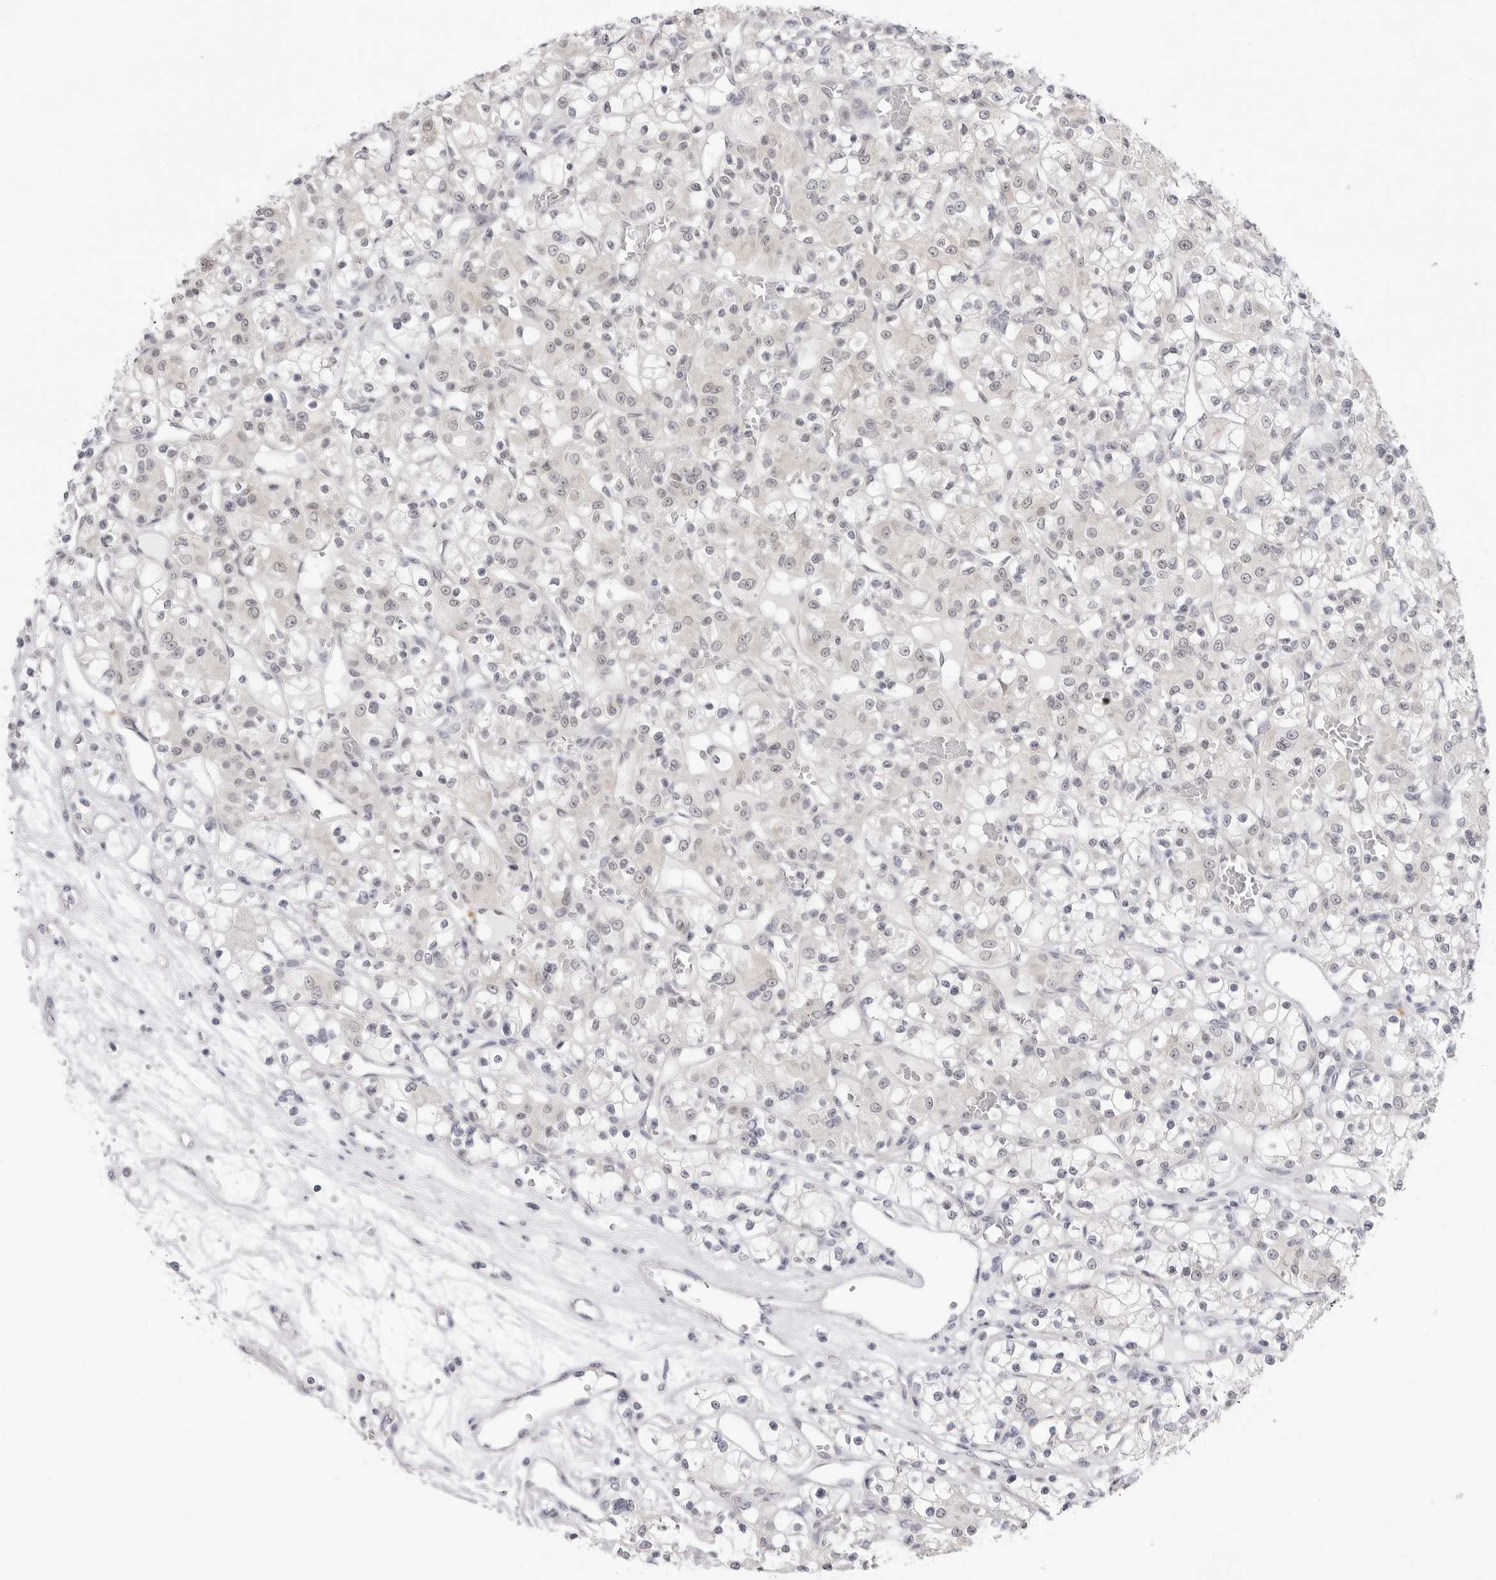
{"staining": {"intensity": "negative", "quantity": "none", "location": "none"}, "tissue": "renal cancer", "cell_type": "Tumor cells", "image_type": "cancer", "snomed": [{"axis": "morphology", "description": "Adenocarcinoma, NOS"}, {"axis": "topography", "description": "Kidney"}], "caption": "A high-resolution histopathology image shows immunohistochemistry (IHC) staining of renal cancer, which reveals no significant expression in tumor cells. The staining was performed using DAB (3,3'-diaminobenzidine) to visualize the protein expression in brown, while the nuclei were stained in blue with hematoxylin (Magnification: 20x).", "gene": "FDPS", "patient": {"sex": "female", "age": 59}}